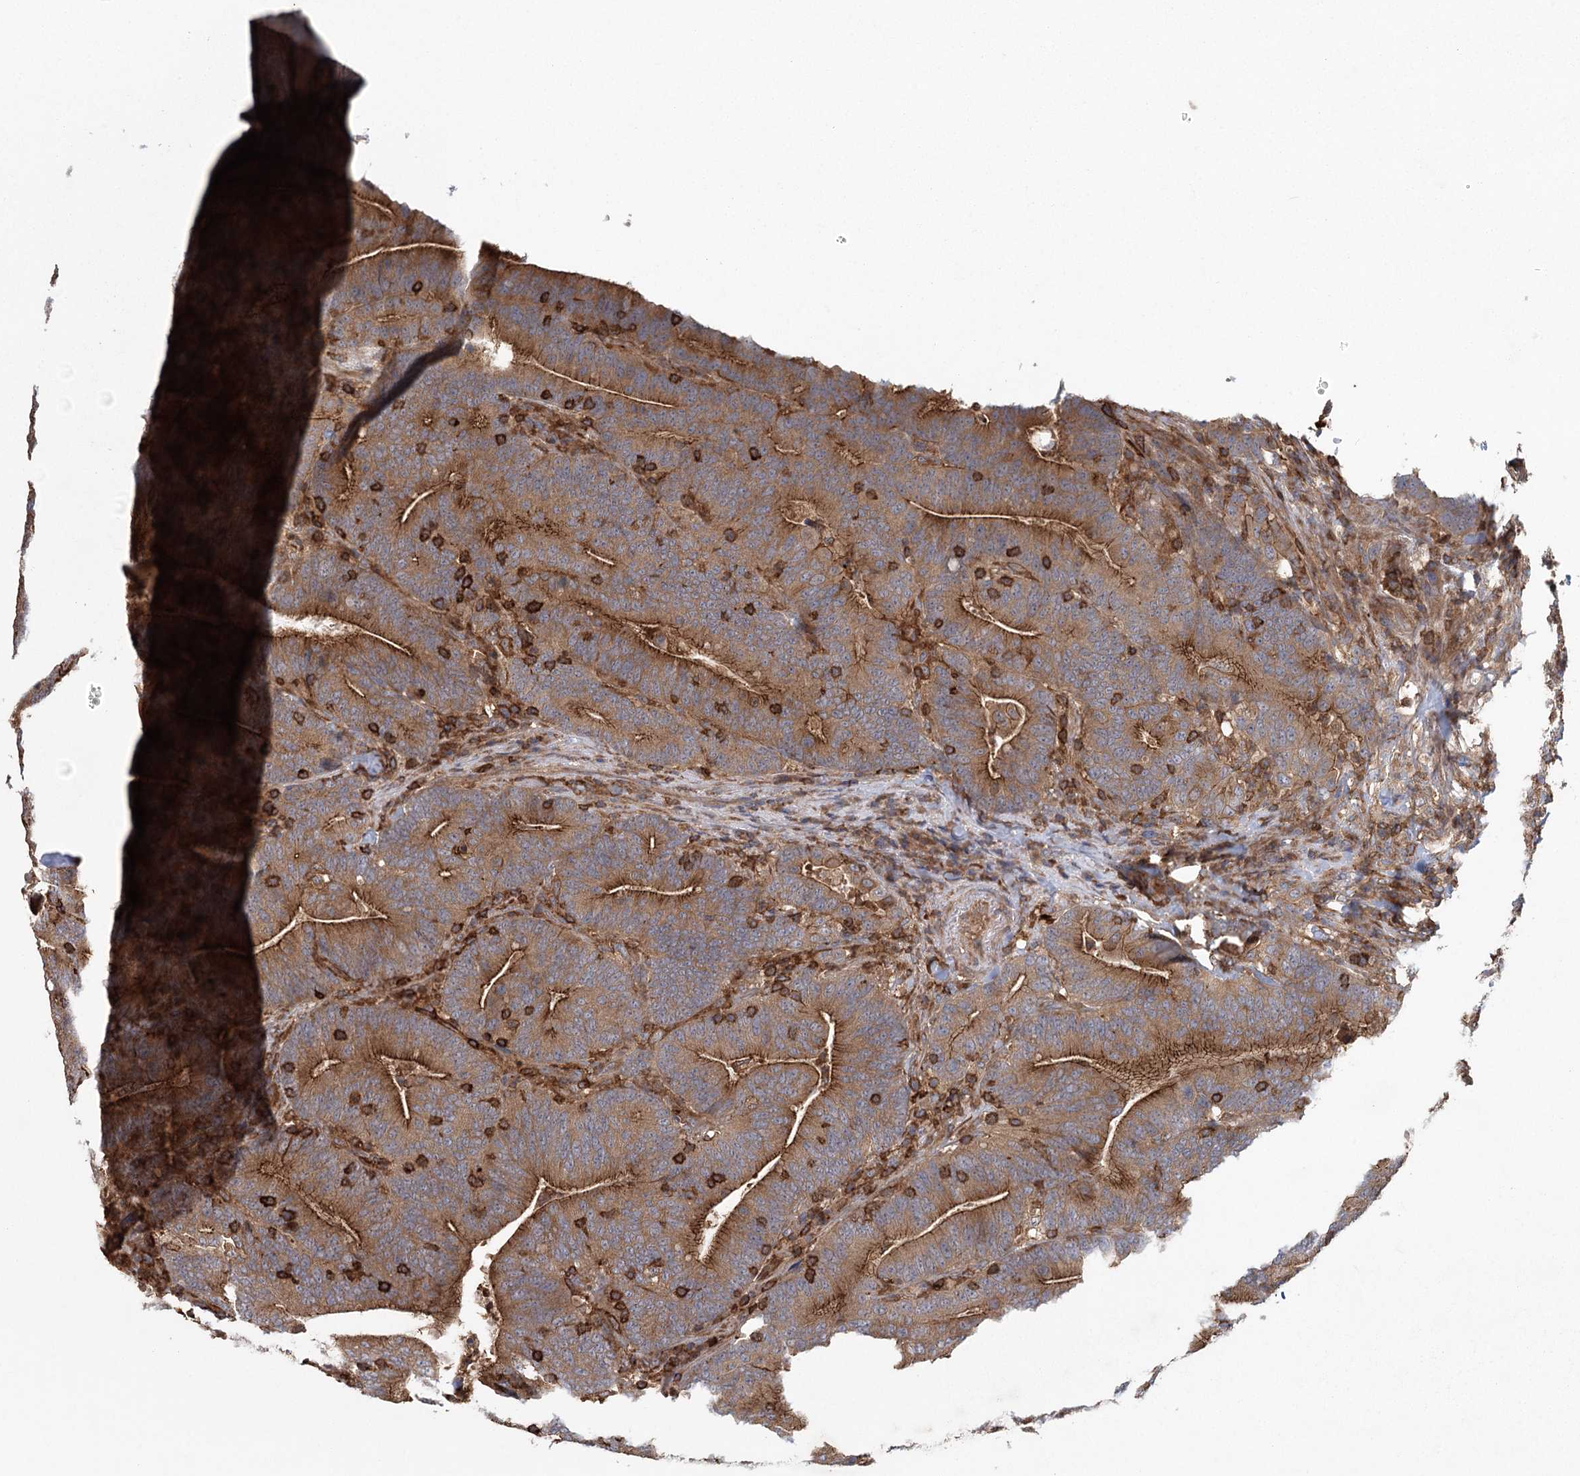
{"staining": {"intensity": "moderate", "quantity": ">75%", "location": "cytoplasmic/membranous"}, "tissue": "colorectal cancer", "cell_type": "Tumor cells", "image_type": "cancer", "snomed": [{"axis": "morphology", "description": "Adenocarcinoma, NOS"}, {"axis": "topography", "description": "Colon"}], "caption": "Colorectal cancer stained for a protein (brown) exhibits moderate cytoplasmic/membranous positive positivity in about >75% of tumor cells.", "gene": "PLEKHA7", "patient": {"sex": "female", "age": 66}}